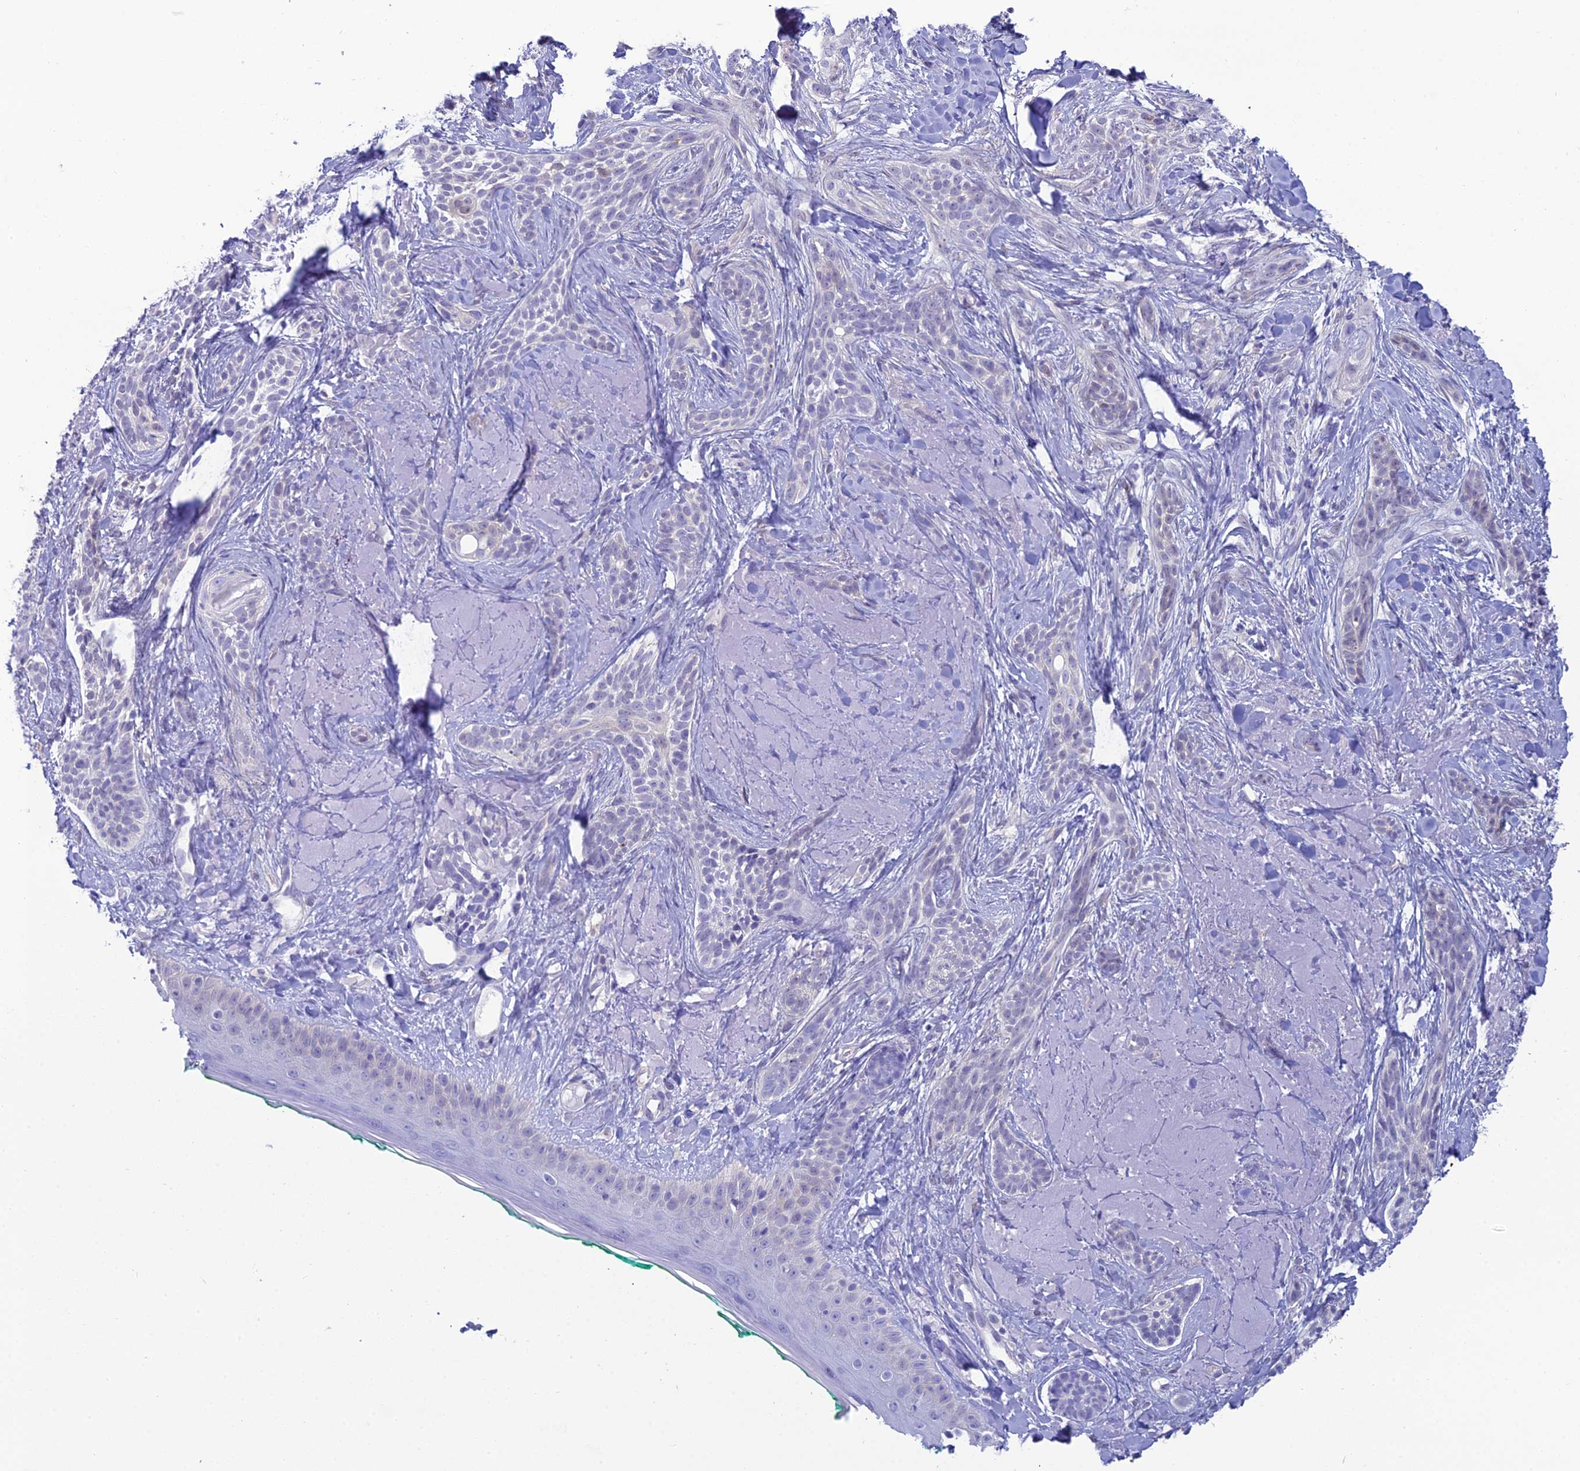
{"staining": {"intensity": "negative", "quantity": "none", "location": "none"}, "tissue": "skin cancer", "cell_type": "Tumor cells", "image_type": "cancer", "snomed": [{"axis": "morphology", "description": "Basal cell carcinoma"}, {"axis": "topography", "description": "Skin"}], "caption": "IHC of human skin basal cell carcinoma exhibits no staining in tumor cells. The staining is performed using DAB brown chromogen with nuclei counter-stained in using hematoxylin.", "gene": "GNPNAT1", "patient": {"sex": "male", "age": 71}}